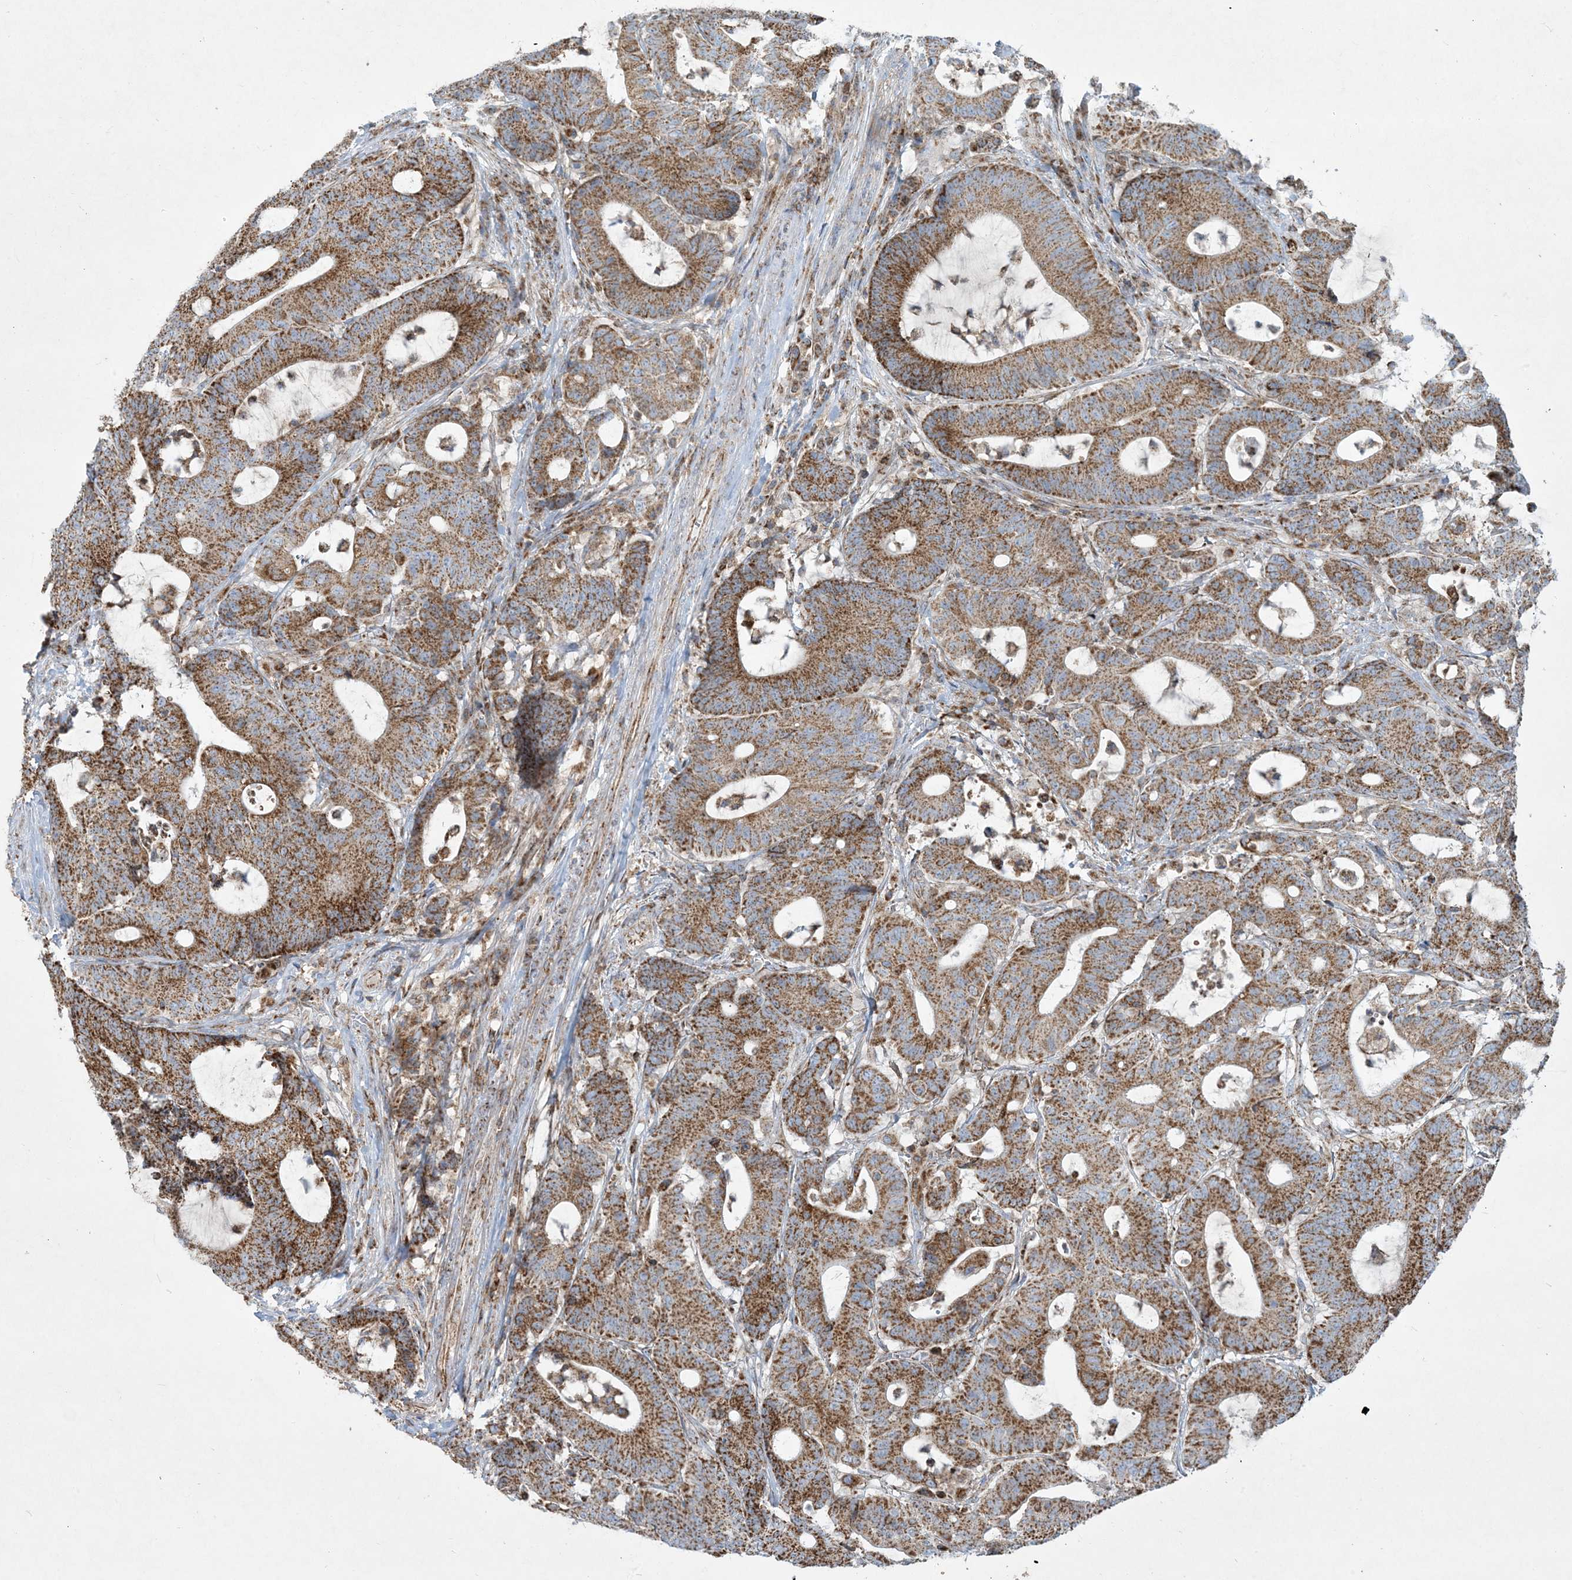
{"staining": {"intensity": "moderate", "quantity": ">75%", "location": "cytoplasmic/membranous"}, "tissue": "colorectal cancer", "cell_type": "Tumor cells", "image_type": "cancer", "snomed": [{"axis": "morphology", "description": "Adenocarcinoma, NOS"}, {"axis": "topography", "description": "Colon"}], "caption": "Immunohistochemistry micrograph of neoplastic tissue: human colorectal adenocarcinoma stained using immunohistochemistry demonstrates medium levels of moderate protein expression localized specifically in the cytoplasmic/membranous of tumor cells, appearing as a cytoplasmic/membranous brown color.", "gene": "BEND4", "patient": {"sex": "female", "age": 84}}